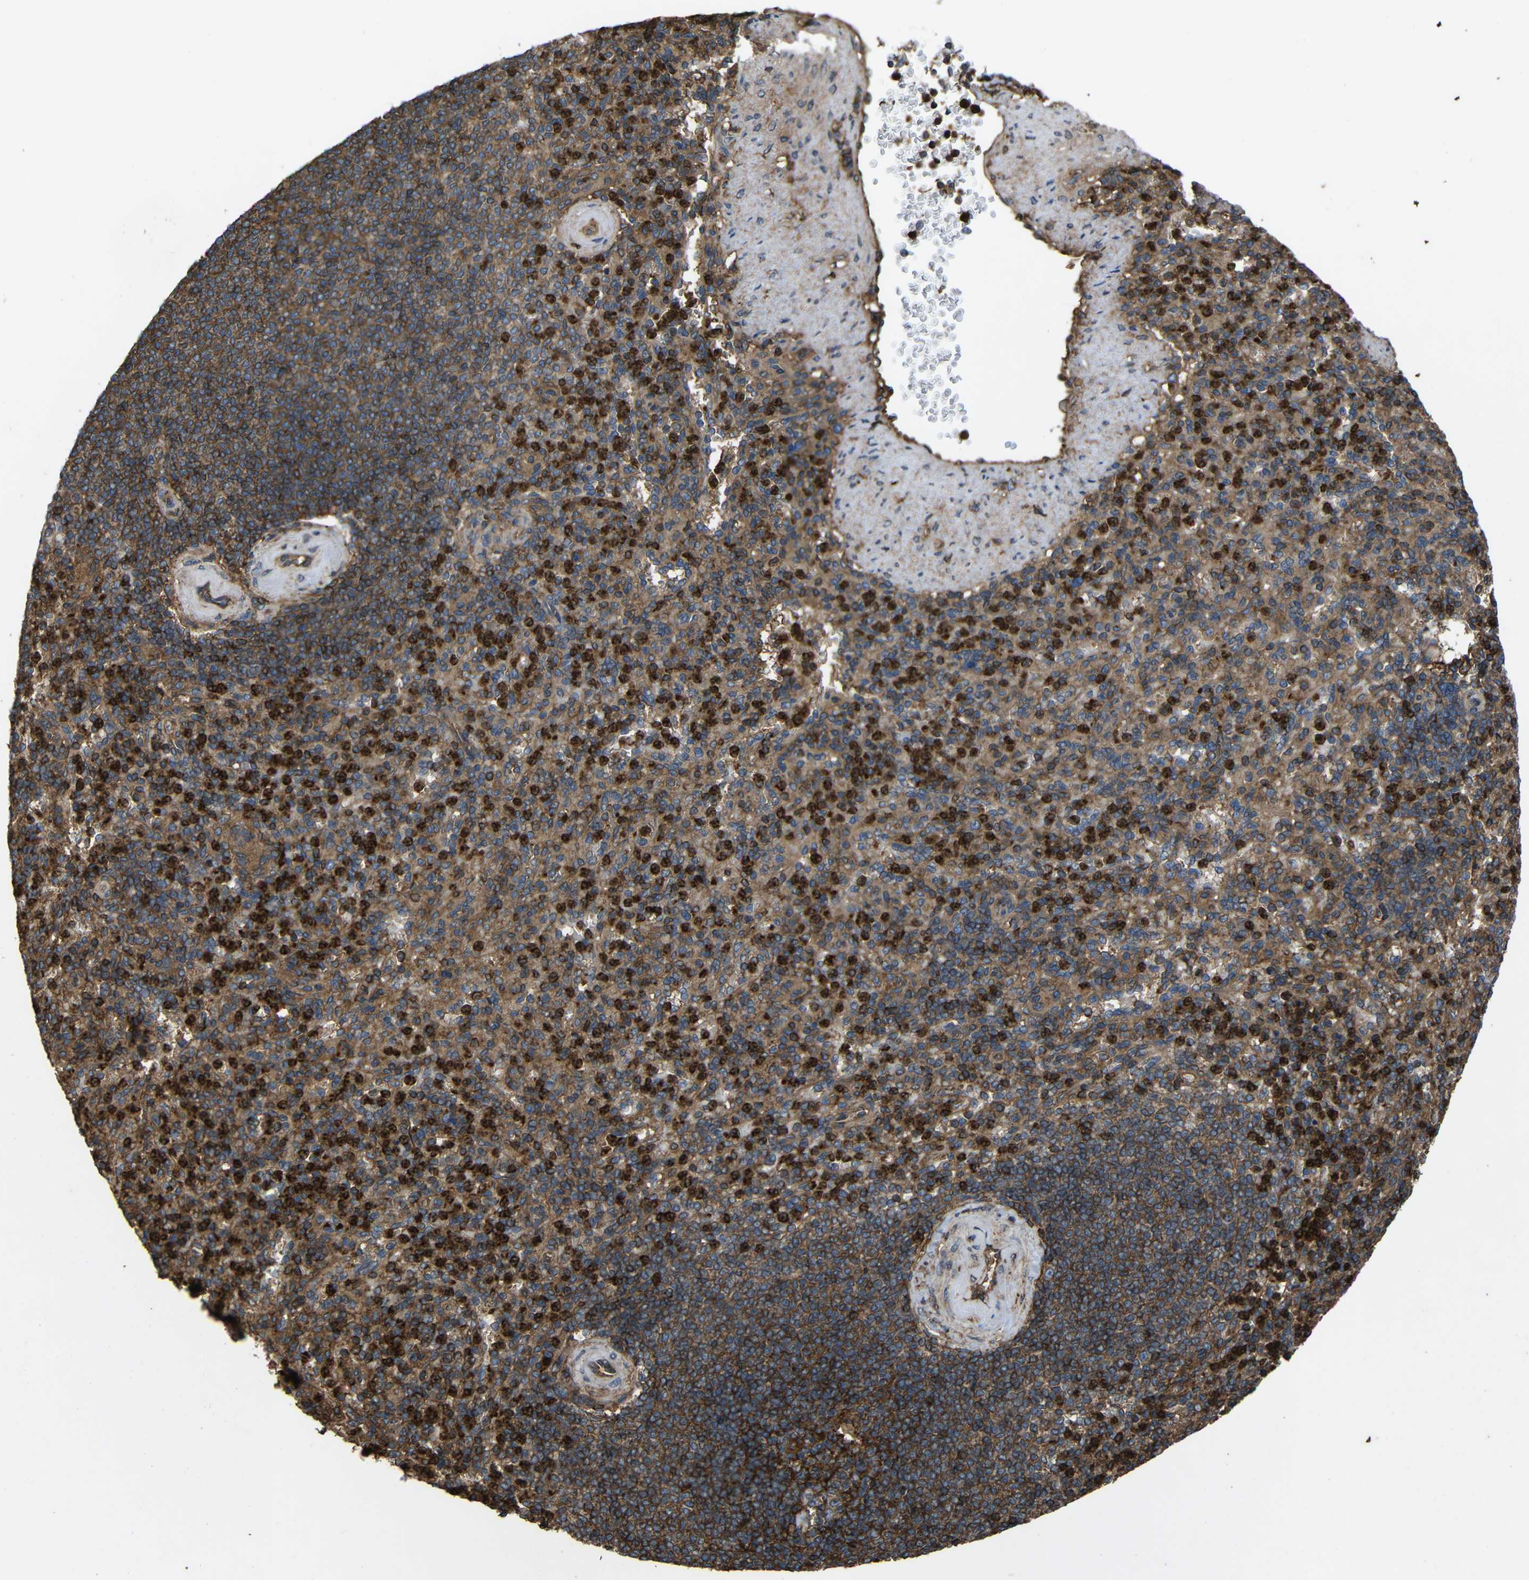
{"staining": {"intensity": "strong", "quantity": ">75%", "location": "cytoplasmic/membranous"}, "tissue": "spleen", "cell_type": "Cells in red pulp", "image_type": "normal", "snomed": [{"axis": "morphology", "description": "Normal tissue, NOS"}, {"axis": "topography", "description": "Spleen"}], "caption": "Normal spleen was stained to show a protein in brown. There is high levels of strong cytoplasmic/membranous expression in about >75% of cells in red pulp. Using DAB (brown) and hematoxylin (blue) stains, captured at high magnification using brightfield microscopy.", "gene": "TREM2", "patient": {"sex": "female", "age": 74}}